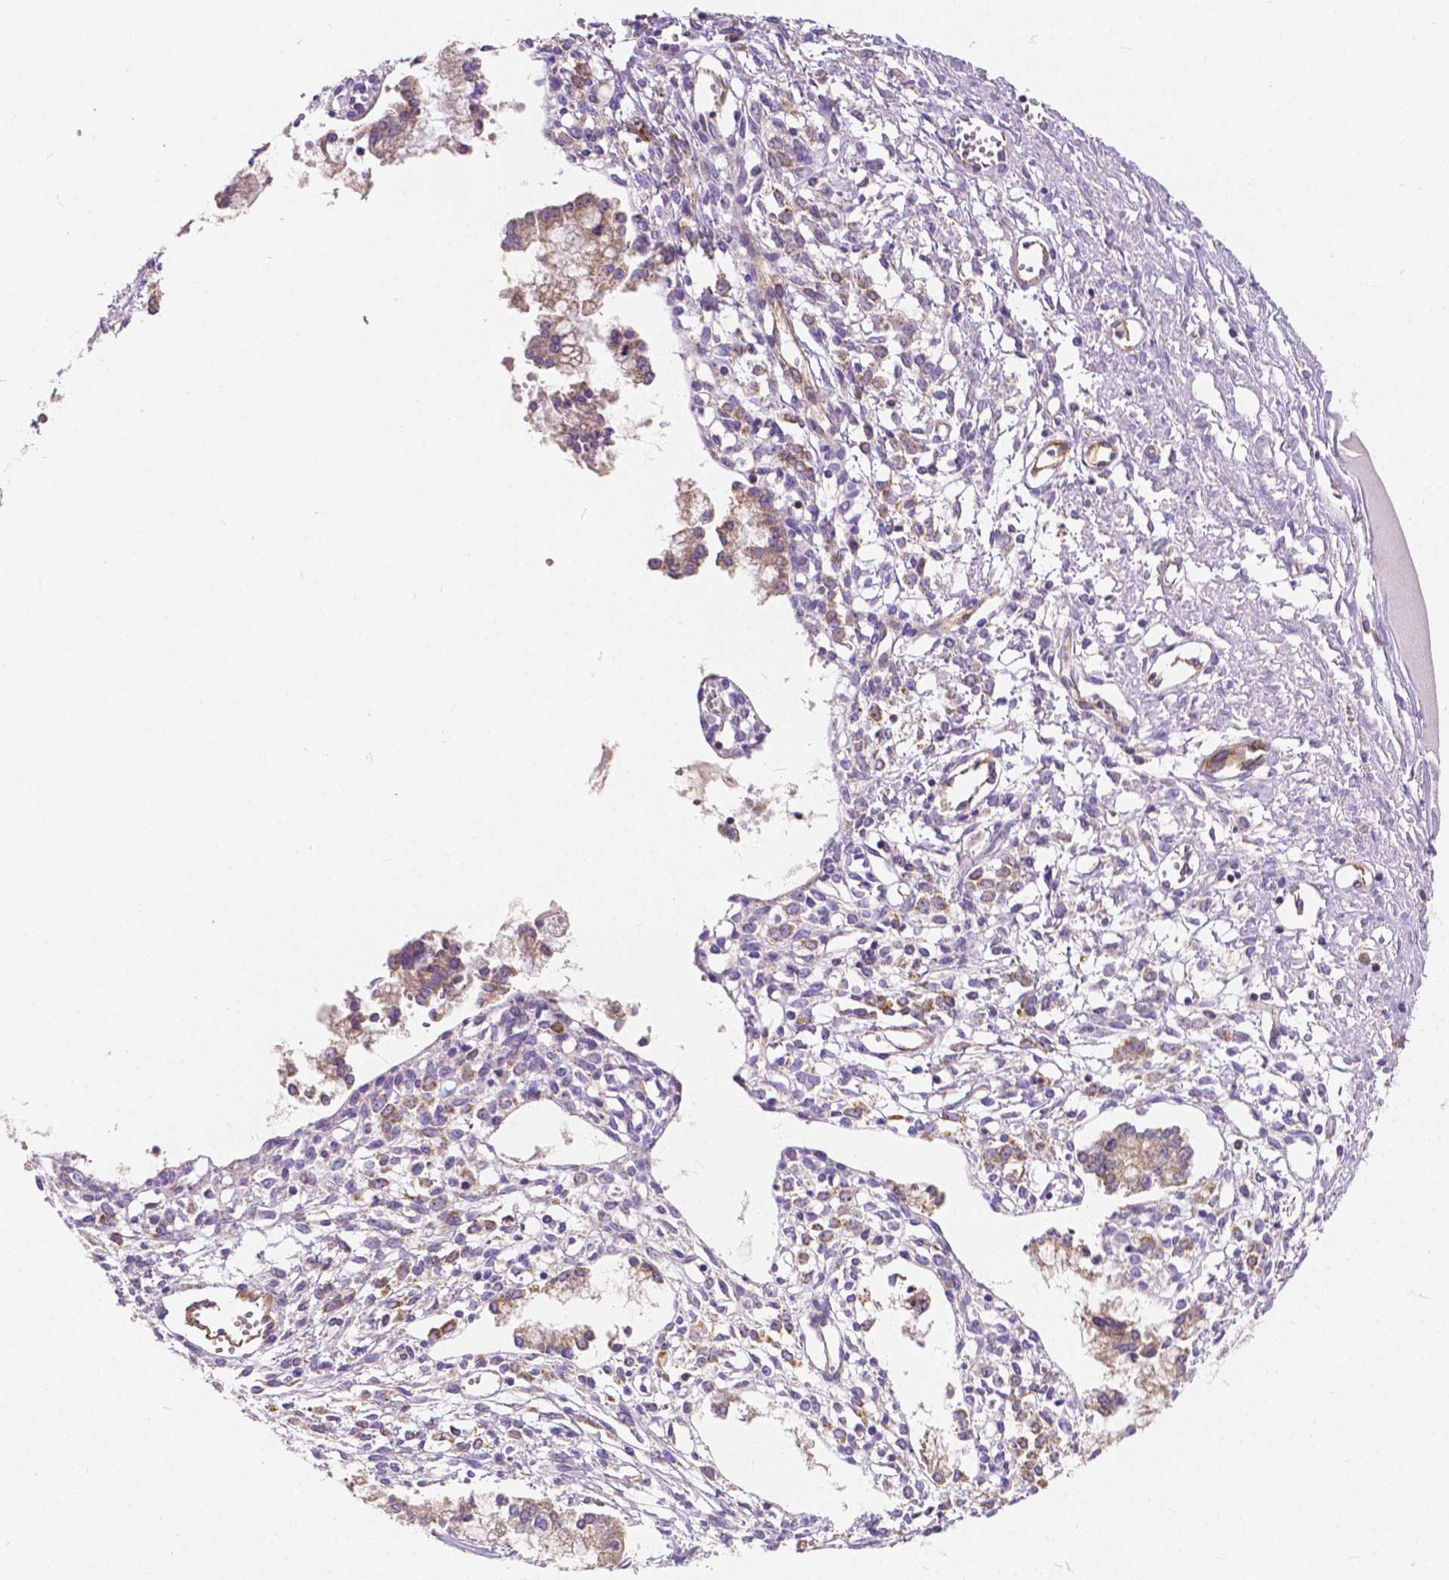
{"staining": {"intensity": "weak", "quantity": "25%-75%", "location": "cytoplasmic/membranous"}, "tissue": "ovarian cancer", "cell_type": "Tumor cells", "image_type": "cancer", "snomed": [{"axis": "morphology", "description": "Cystadenocarcinoma, mucinous, NOS"}, {"axis": "topography", "description": "Ovary"}], "caption": "Immunohistochemistry (IHC) of mucinous cystadenocarcinoma (ovarian) demonstrates low levels of weak cytoplasmic/membranous staining in about 25%-75% of tumor cells.", "gene": "RAB20", "patient": {"sex": "female", "age": 34}}